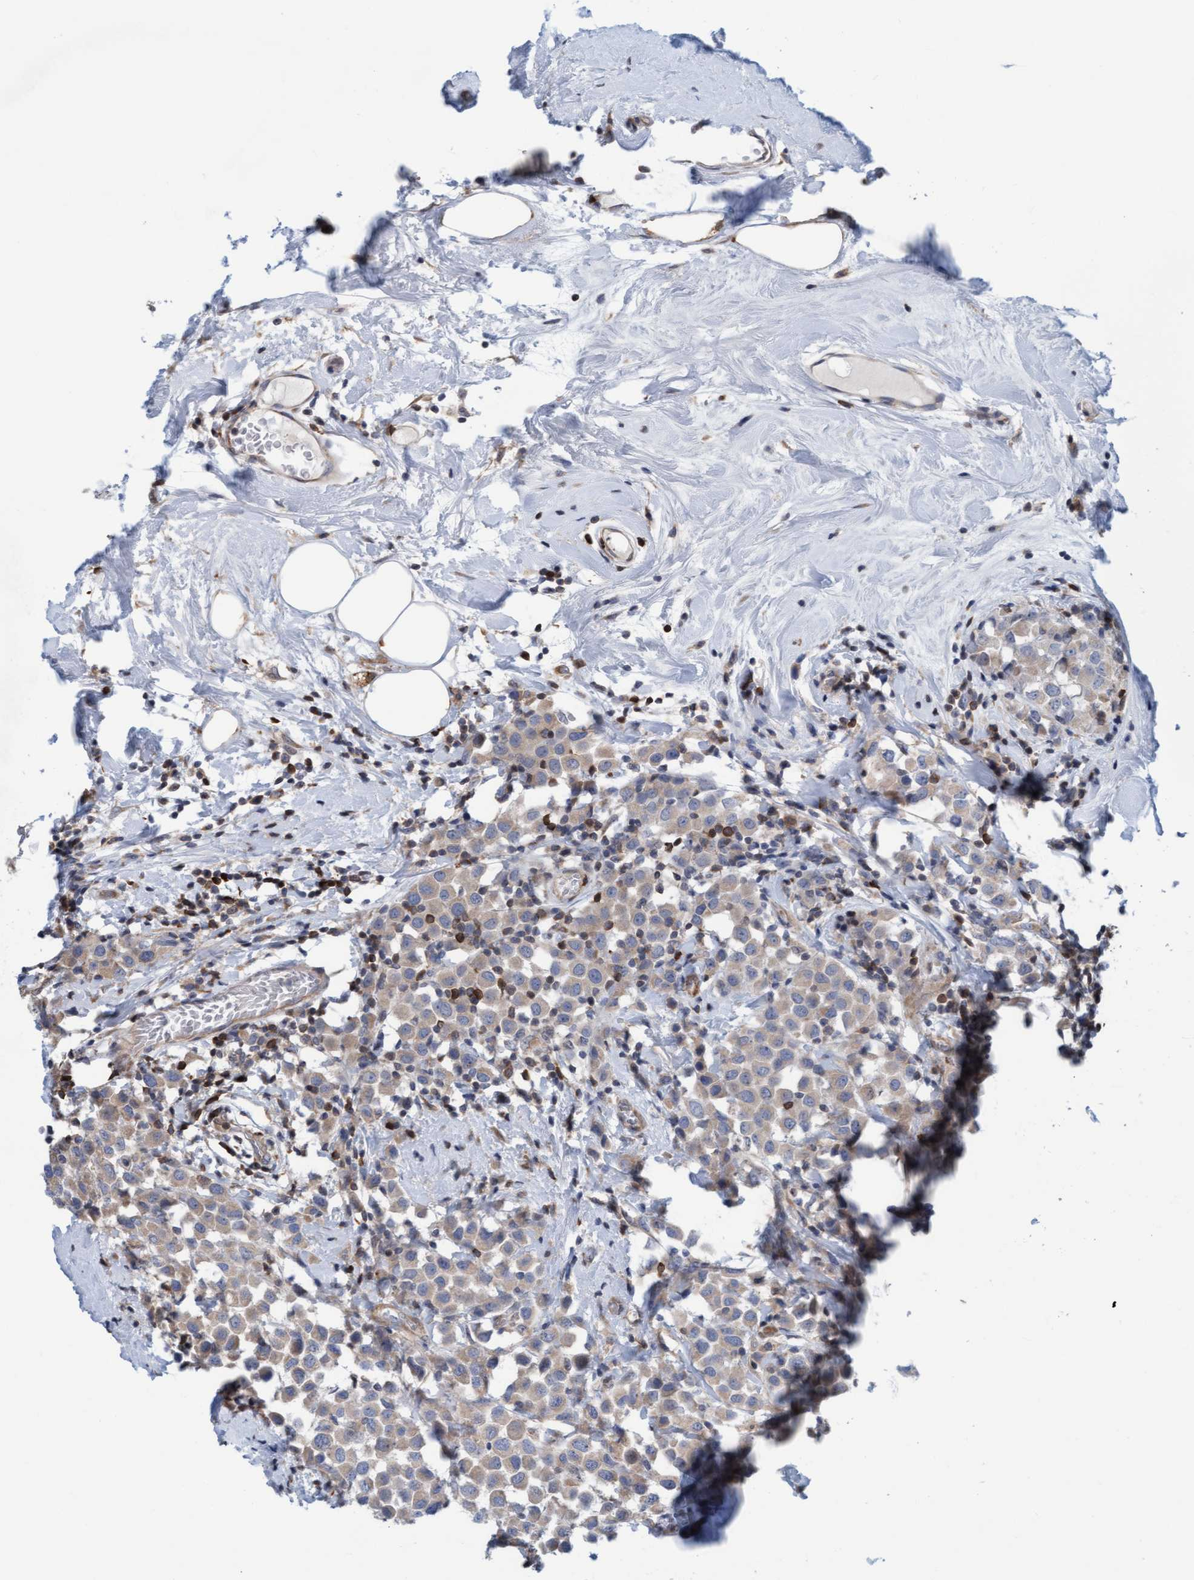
{"staining": {"intensity": "weak", "quantity": "<25%", "location": "cytoplasmic/membranous"}, "tissue": "breast cancer", "cell_type": "Tumor cells", "image_type": "cancer", "snomed": [{"axis": "morphology", "description": "Duct carcinoma"}, {"axis": "topography", "description": "Breast"}], "caption": "DAB immunohistochemical staining of human breast cancer exhibits no significant expression in tumor cells. Nuclei are stained in blue.", "gene": "KLHL25", "patient": {"sex": "female", "age": 61}}